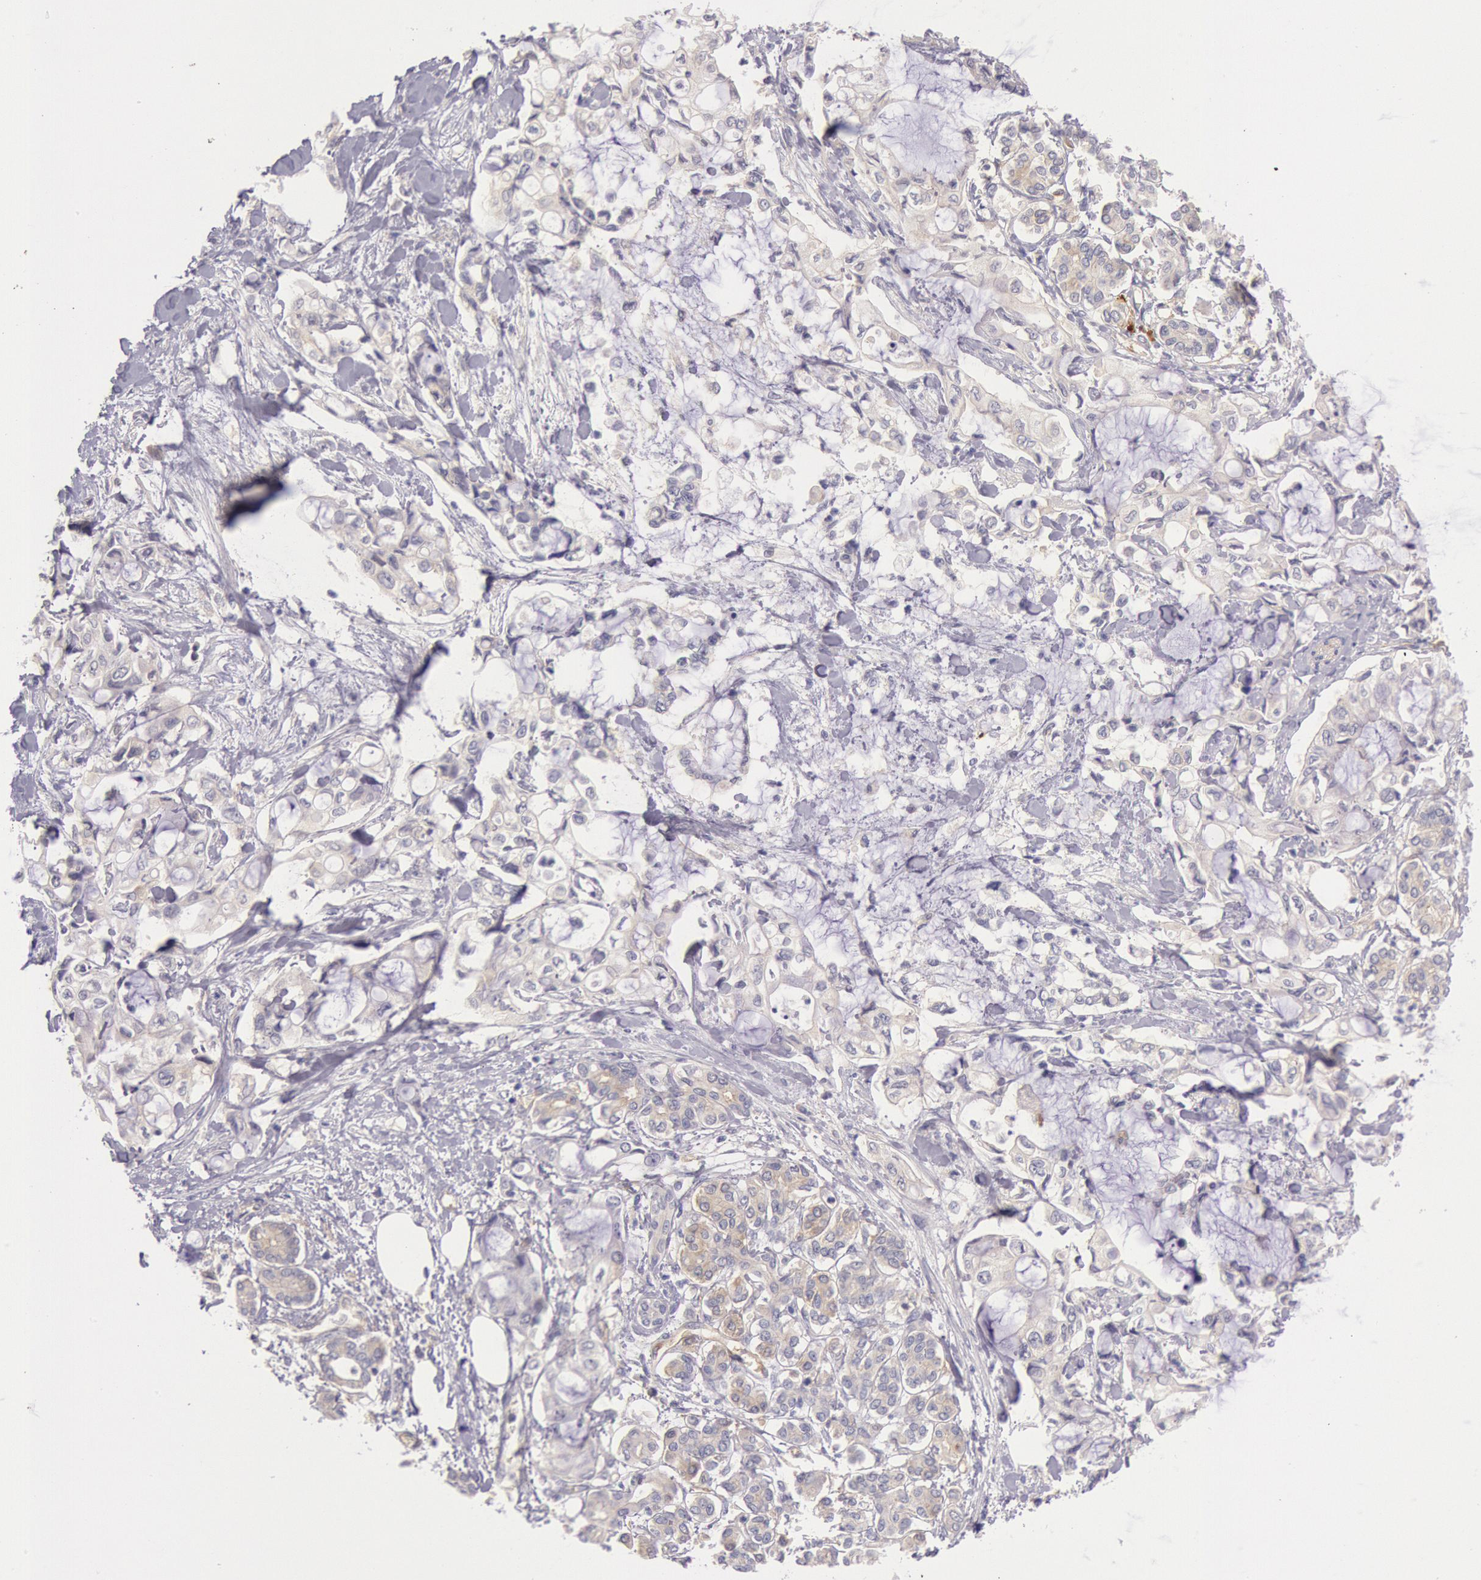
{"staining": {"intensity": "negative", "quantity": "none", "location": "none"}, "tissue": "pancreatic cancer", "cell_type": "Tumor cells", "image_type": "cancer", "snomed": [{"axis": "morphology", "description": "Adenocarcinoma, NOS"}, {"axis": "topography", "description": "Pancreas"}], "caption": "IHC of adenocarcinoma (pancreatic) shows no staining in tumor cells.", "gene": "MYO5A", "patient": {"sex": "female", "age": 70}}